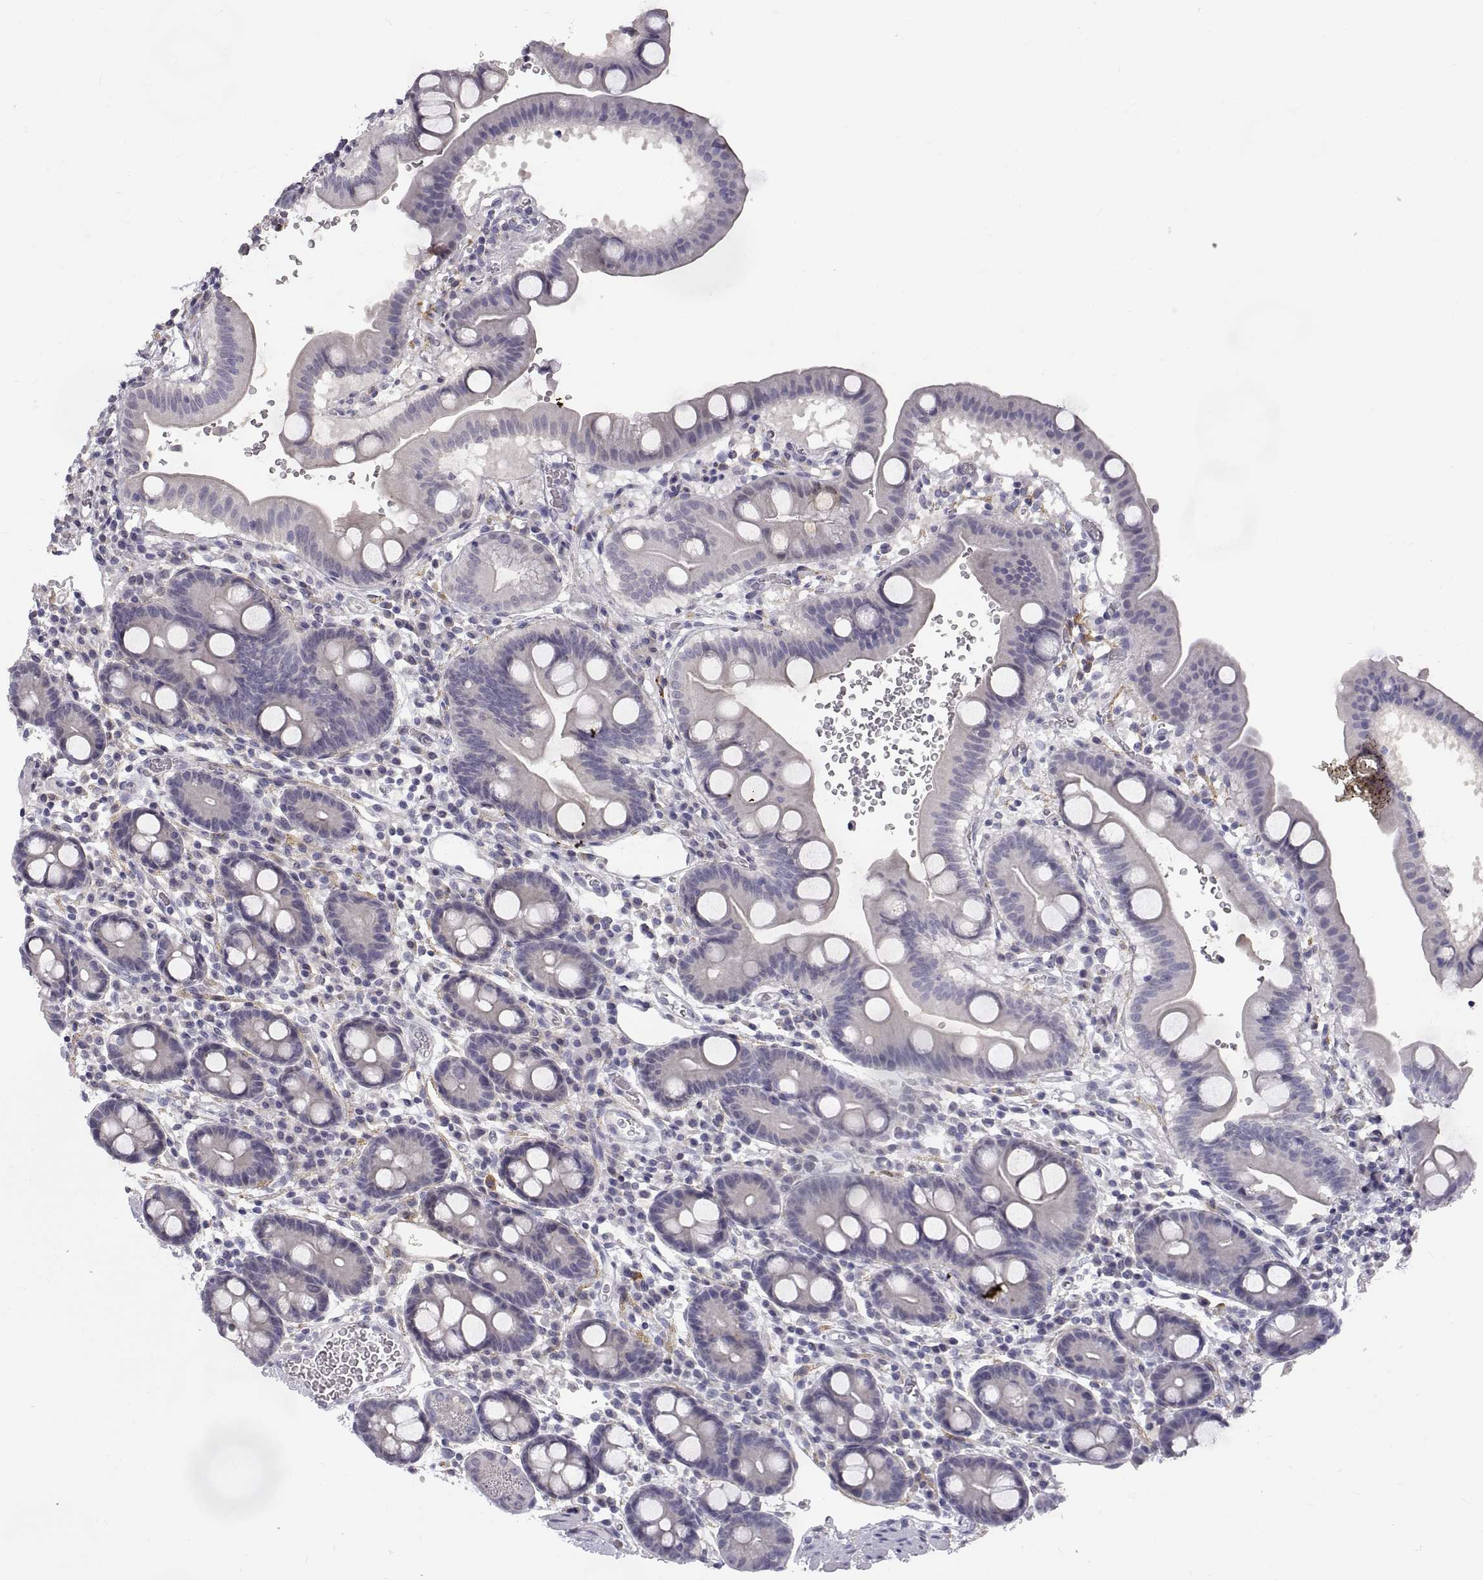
{"staining": {"intensity": "negative", "quantity": "none", "location": "none"}, "tissue": "duodenum", "cell_type": "Glandular cells", "image_type": "normal", "snomed": [{"axis": "morphology", "description": "Normal tissue, NOS"}, {"axis": "topography", "description": "Duodenum"}], "caption": "Glandular cells are negative for protein expression in unremarkable human duodenum.", "gene": "CDH2", "patient": {"sex": "male", "age": 59}}